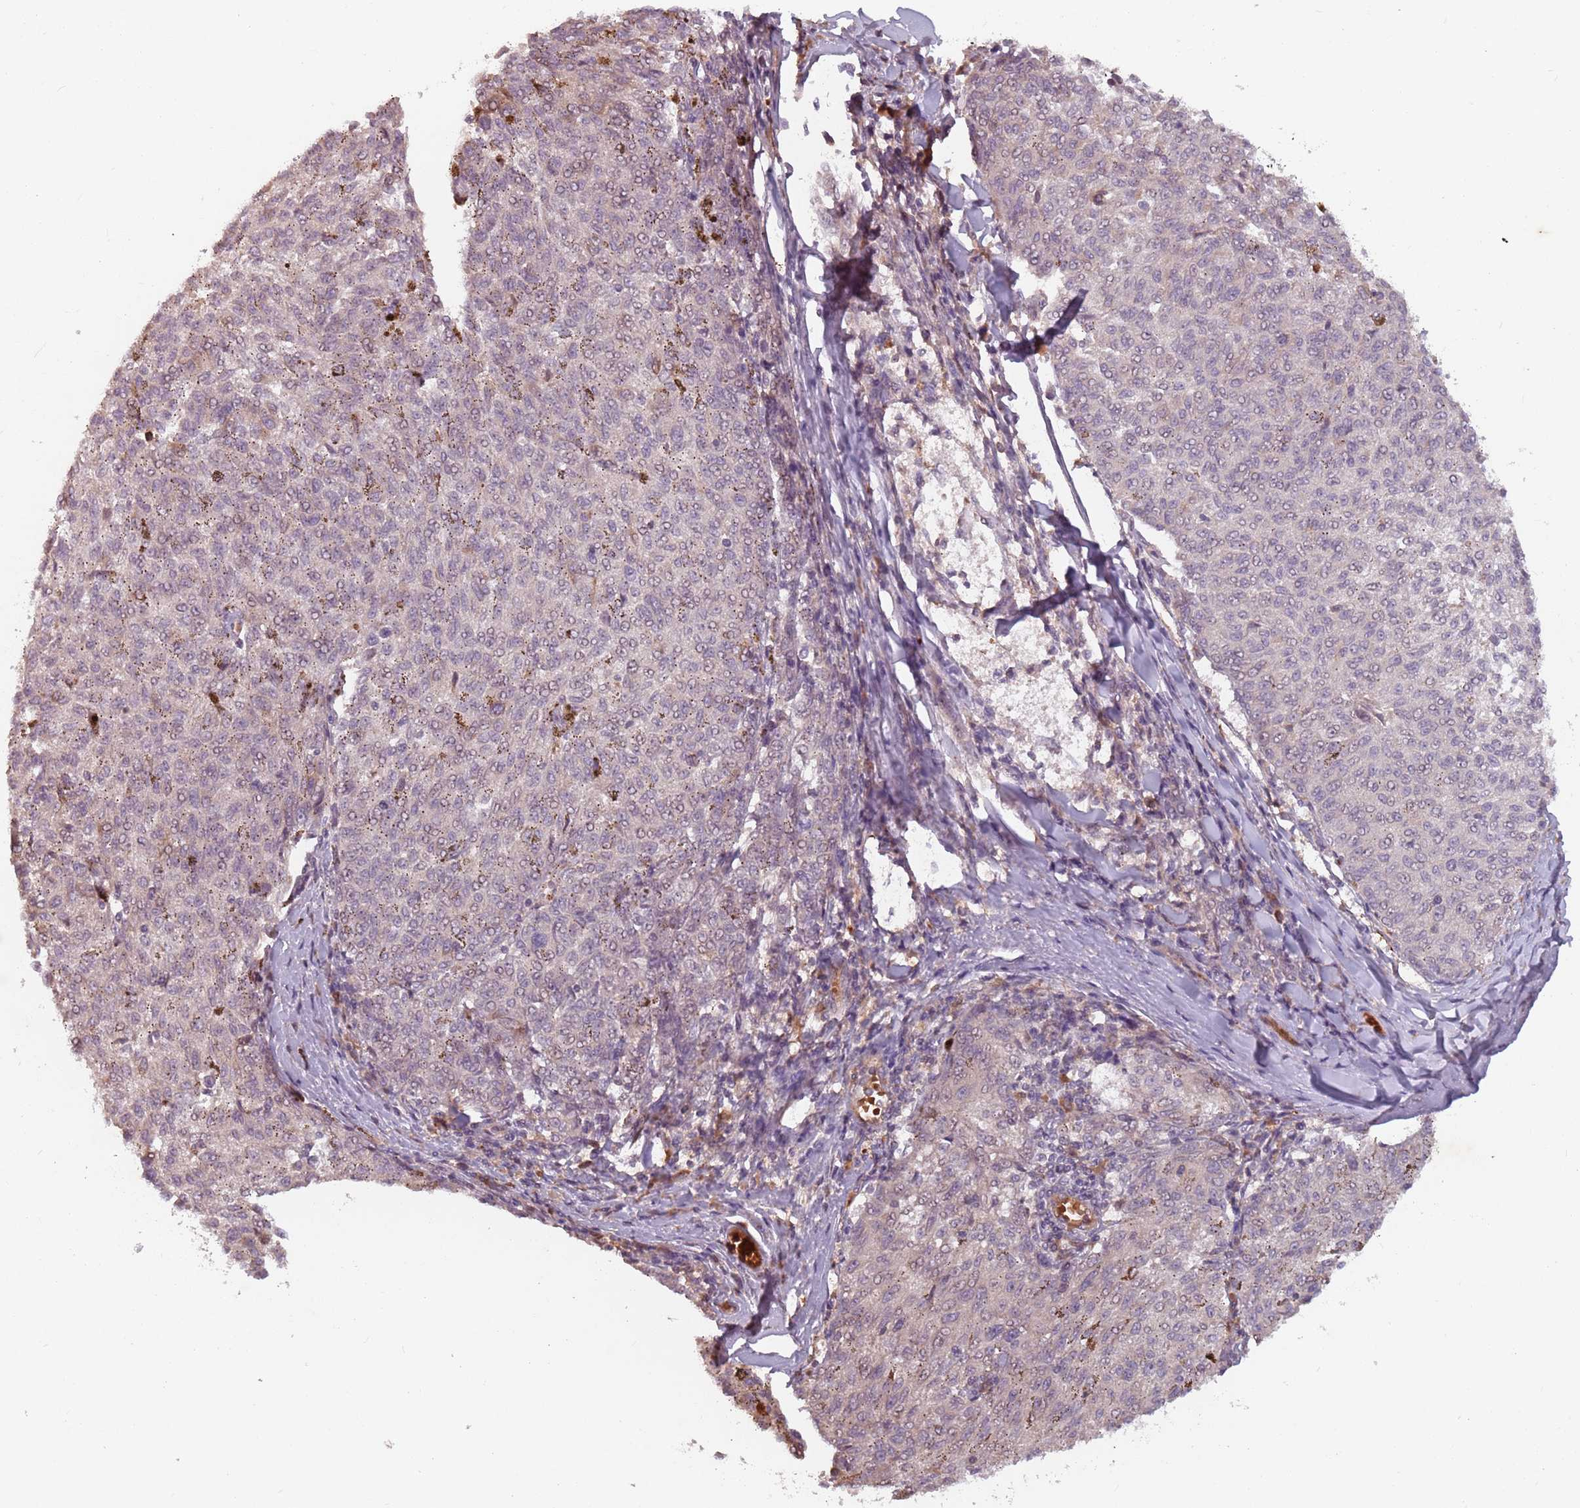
{"staining": {"intensity": "negative", "quantity": "none", "location": "none"}, "tissue": "melanoma", "cell_type": "Tumor cells", "image_type": "cancer", "snomed": [{"axis": "morphology", "description": "Malignant melanoma, NOS"}, {"axis": "topography", "description": "Skin"}], "caption": "This histopathology image is of malignant melanoma stained with IHC to label a protein in brown with the nuclei are counter-stained blue. There is no positivity in tumor cells. The staining is performed using DAB (3,3'-diaminobenzidine) brown chromogen with nuclei counter-stained in using hematoxylin.", "gene": "GPR180", "patient": {"sex": "female", "age": 72}}